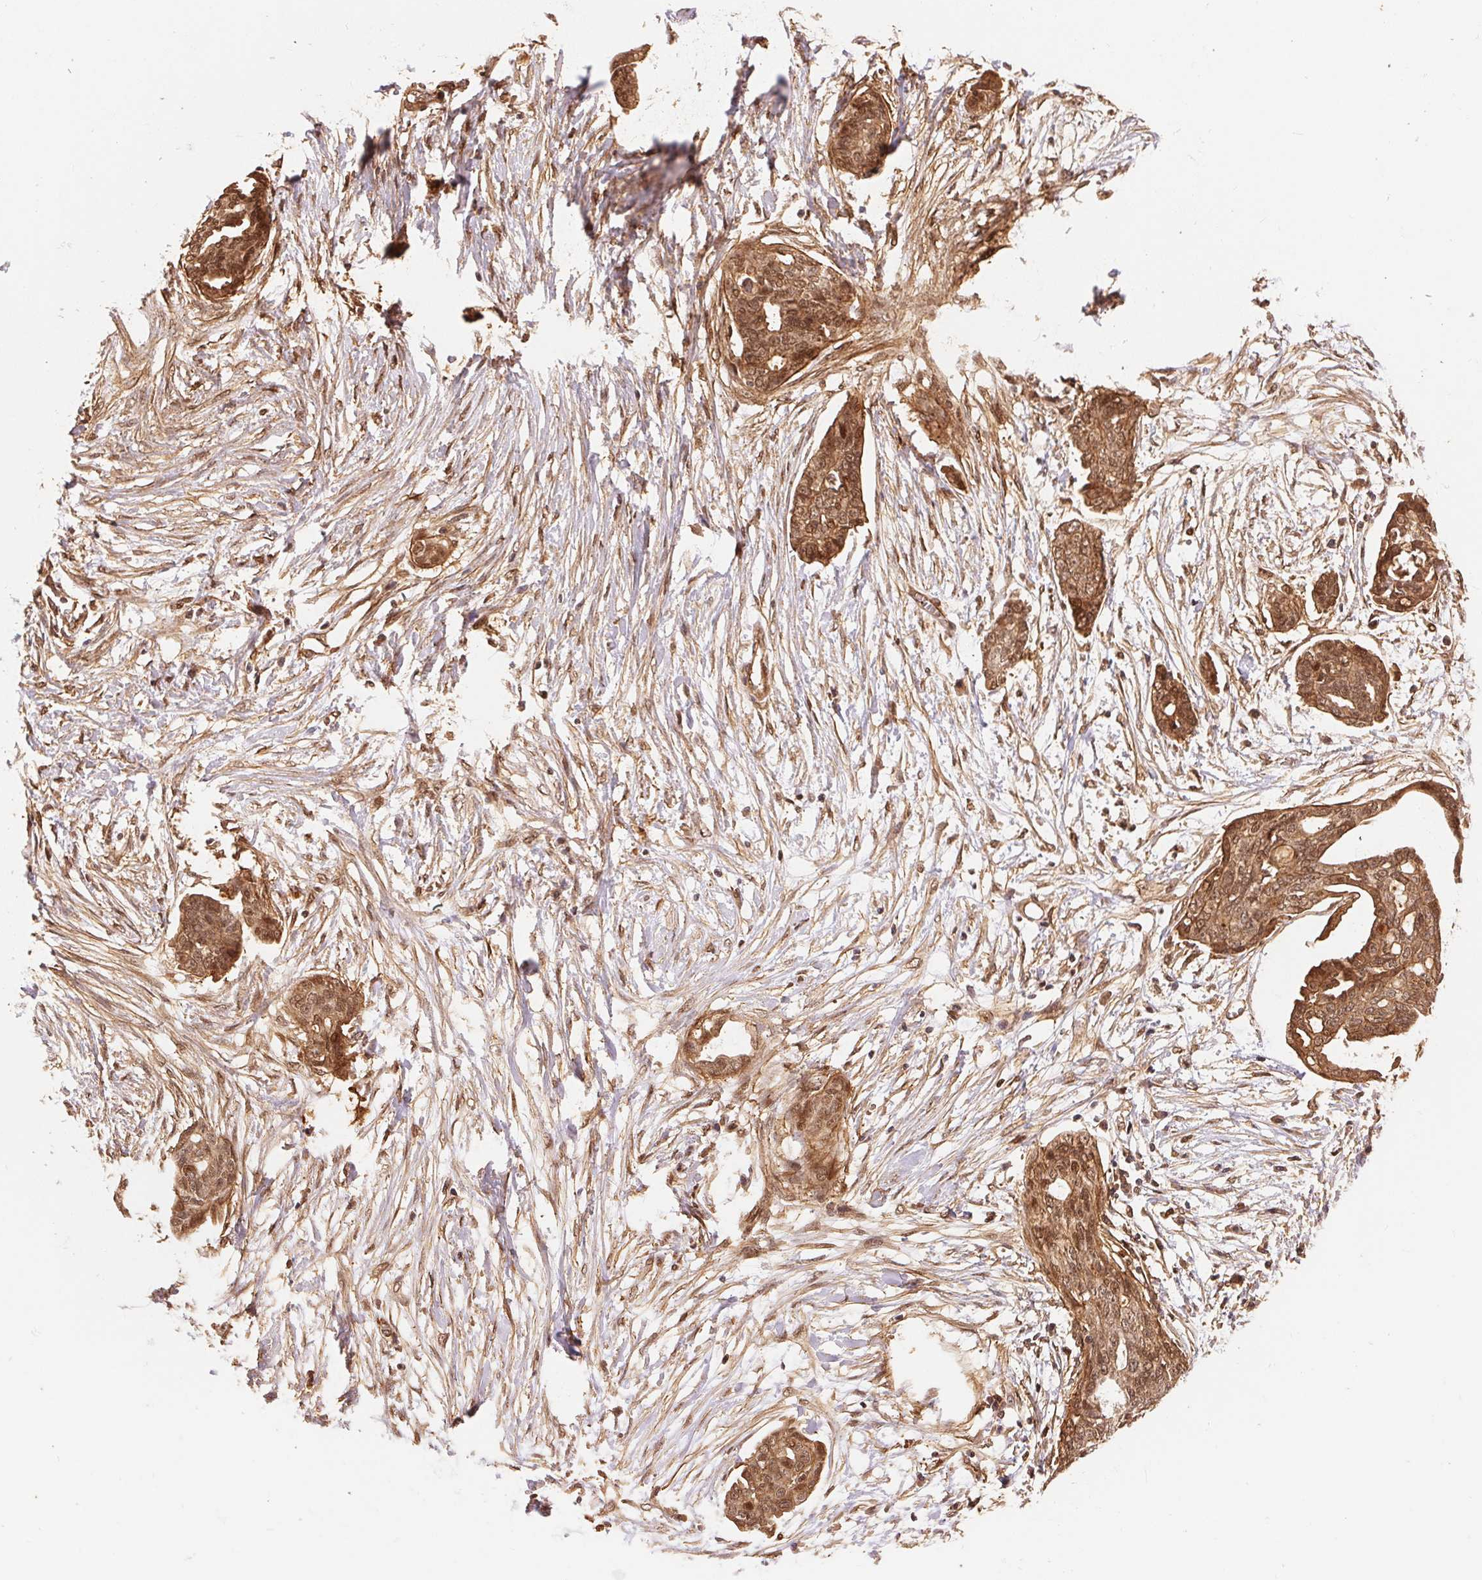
{"staining": {"intensity": "moderate", "quantity": ">75%", "location": "cytoplasmic/membranous,nuclear"}, "tissue": "ovarian cancer", "cell_type": "Tumor cells", "image_type": "cancer", "snomed": [{"axis": "morphology", "description": "Cystadenocarcinoma, serous, NOS"}, {"axis": "topography", "description": "Ovary"}], "caption": "Ovarian cancer stained for a protein (brown) demonstrates moderate cytoplasmic/membranous and nuclear positive positivity in approximately >75% of tumor cells.", "gene": "TNIP2", "patient": {"sex": "female", "age": 71}}